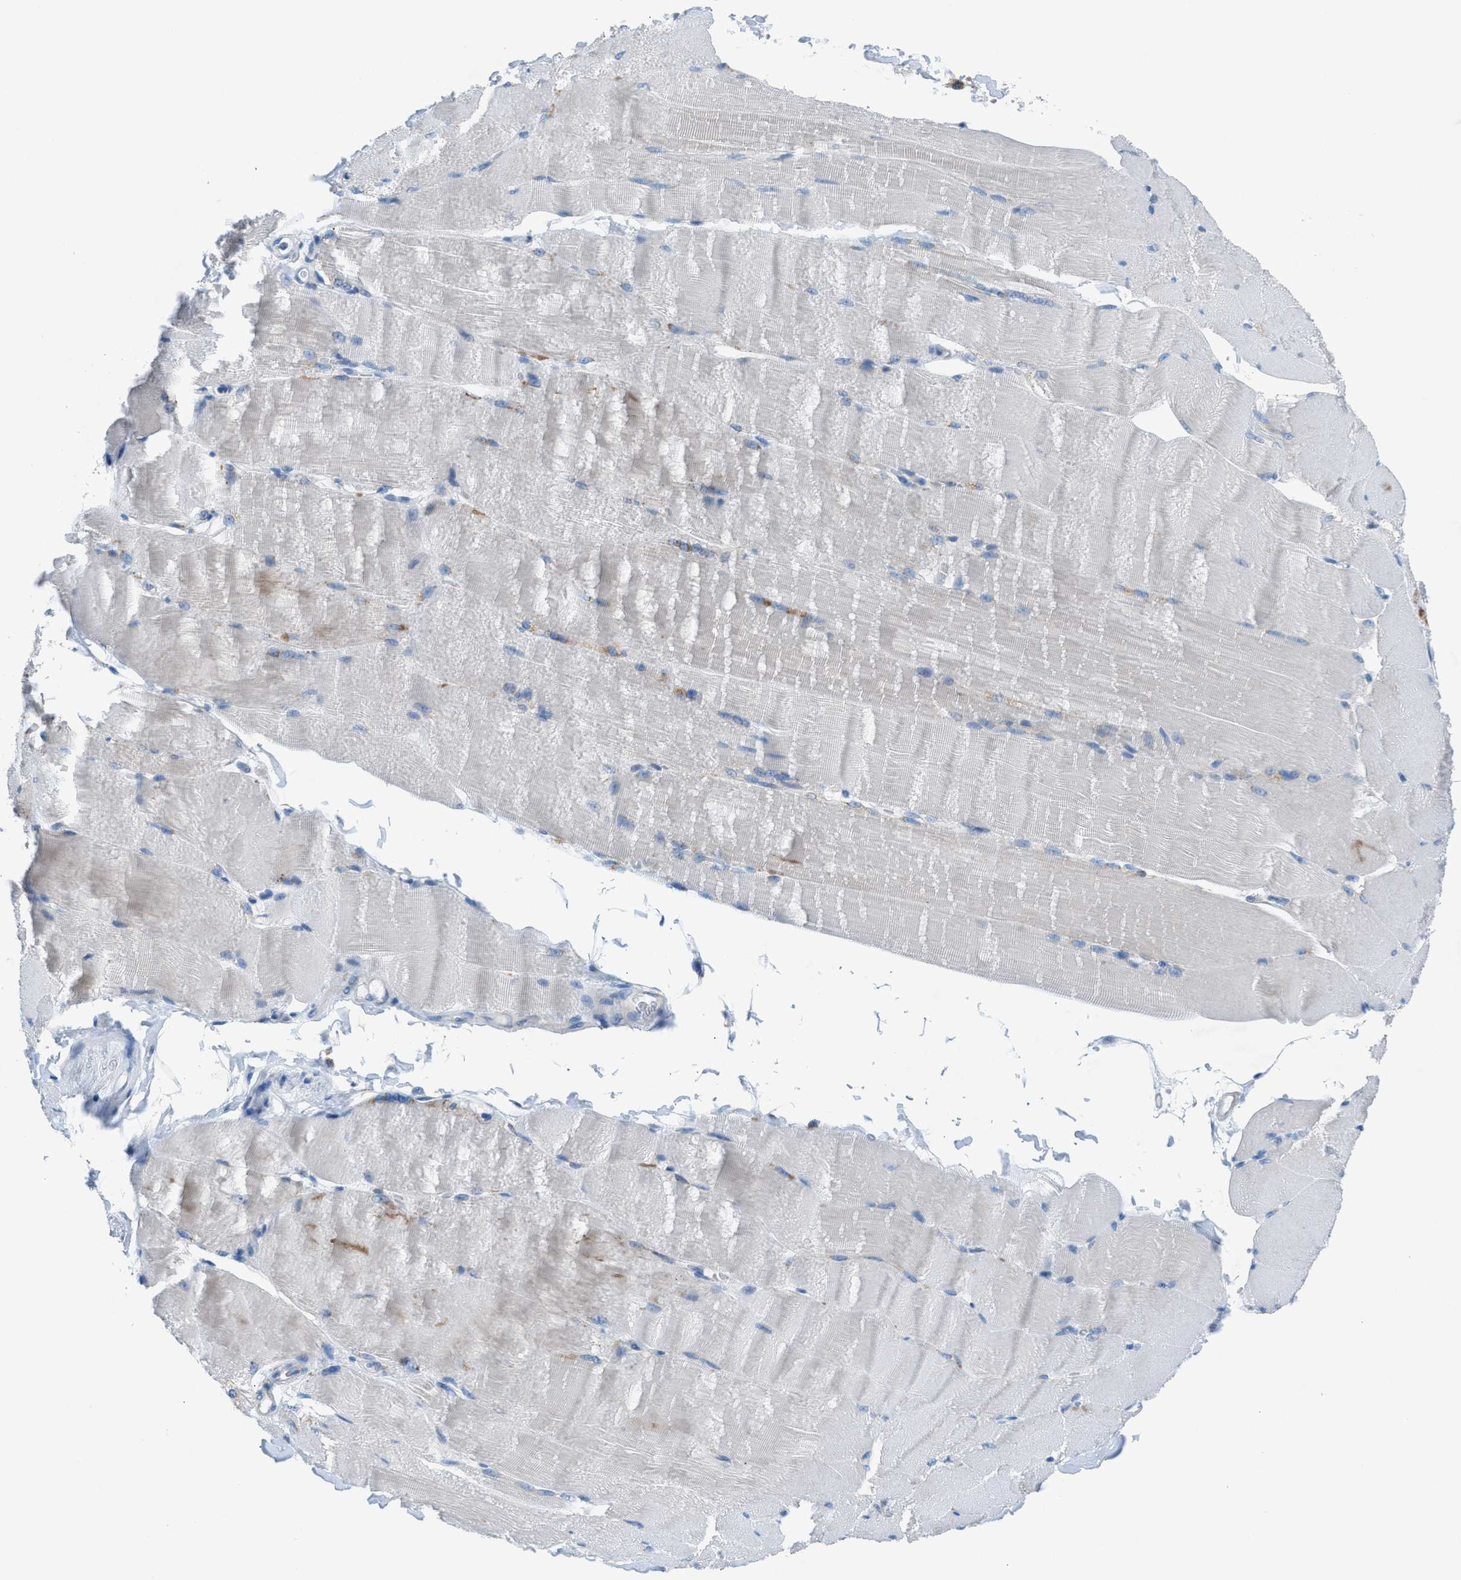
{"staining": {"intensity": "weak", "quantity": "<25%", "location": "cytoplasmic/membranous"}, "tissue": "skeletal muscle", "cell_type": "Myocytes", "image_type": "normal", "snomed": [{"axis": "morphology", "description": "Normal tissue, NOS"}, {"axis": "topography", "description": "Skin"}, {"axis": "topography", "description": "Skeletal muscle"}], "caption": "This histopathology image is of unremarkable skeletal muscle stained with immunohistochemistry (IHC) to label a protein in brown with the nuclei are counter-stained blue. There is no positivity in myocytes.", "gene": "CD1B", "patient": {"sex": "male", "age": 83}}